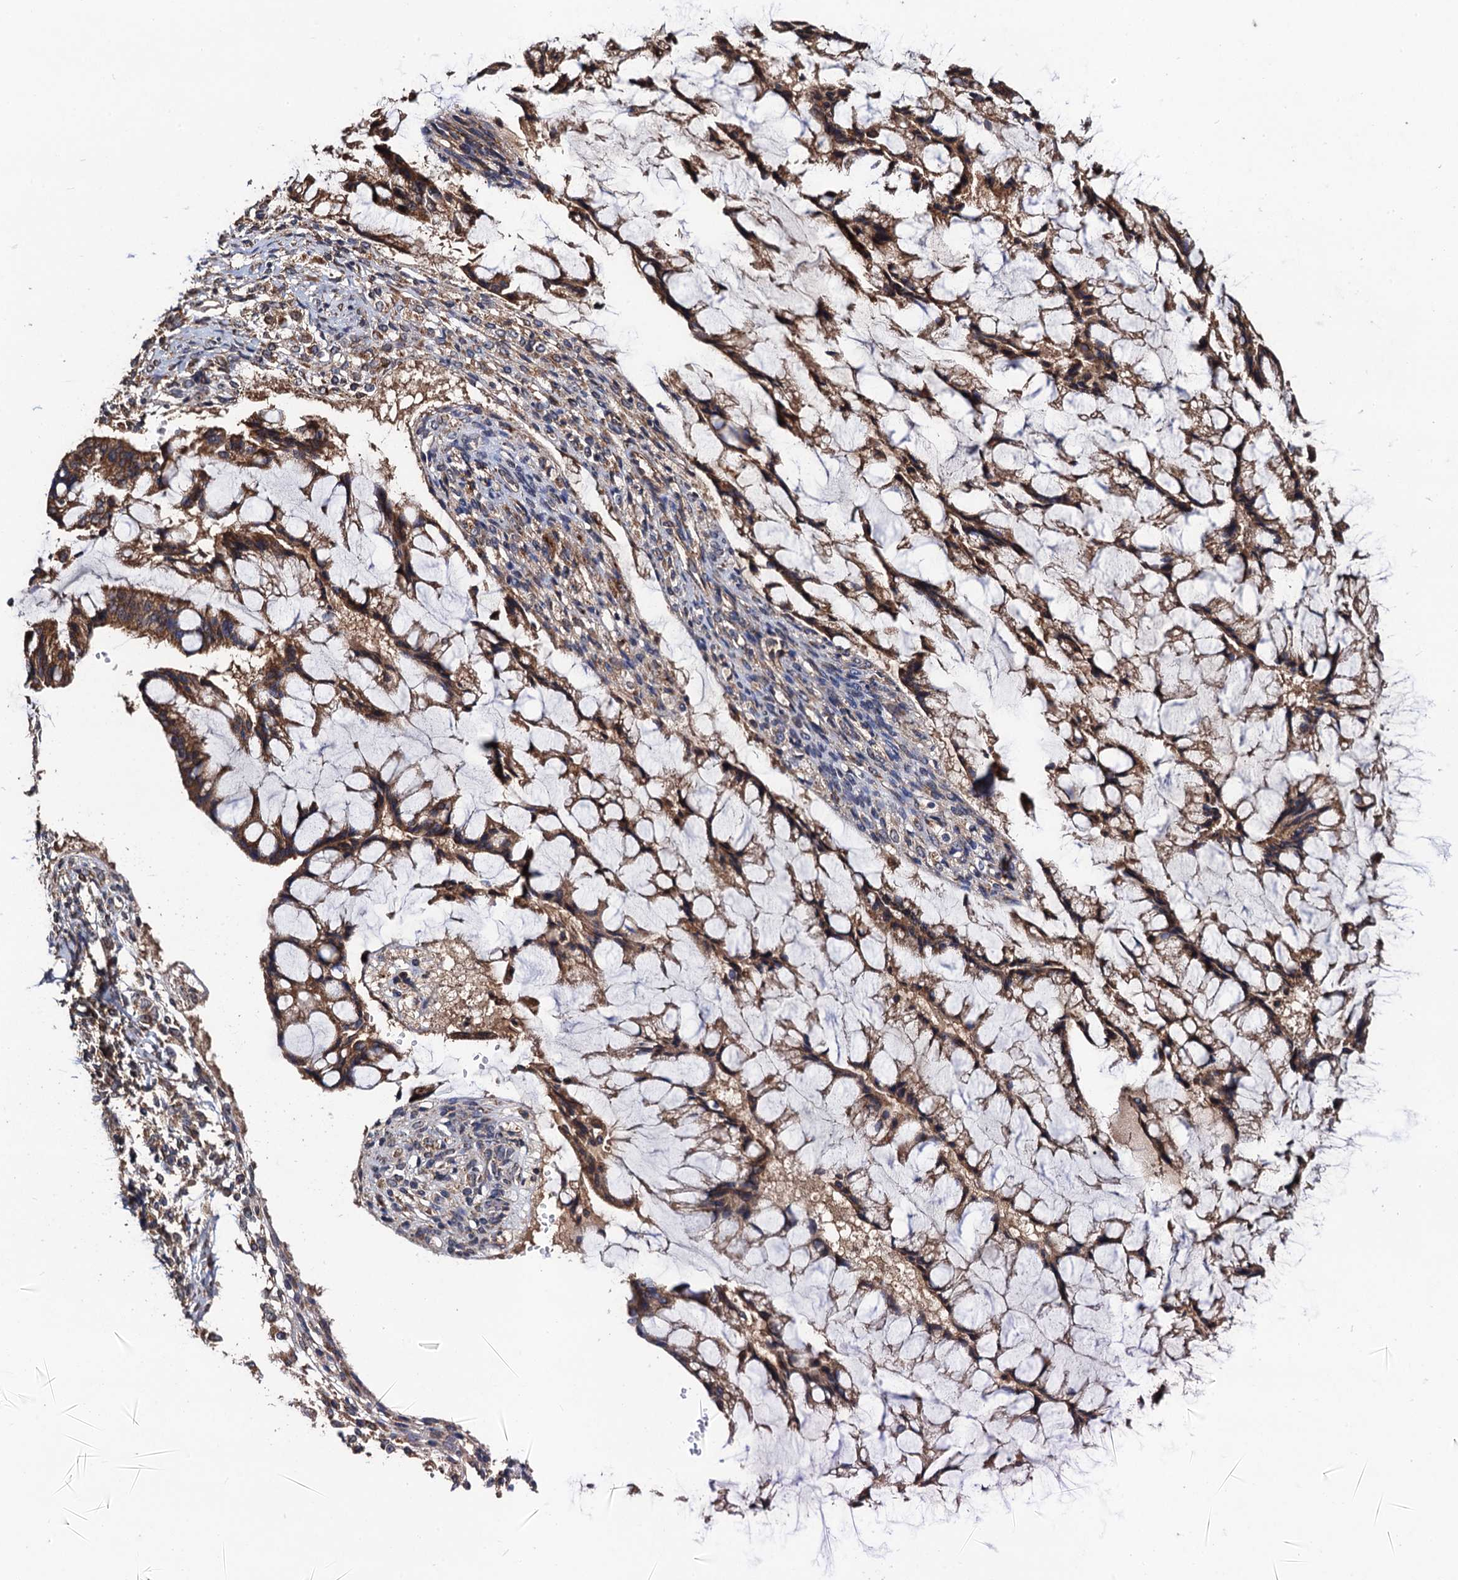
{"staining": {"intensity": "moderate", "quantity": ">75%", "location": "cytoplasmic/membranous"}, "tissue": "ovarian cancer", "cell_type": "Tumor cells", "image_type": "cancer", "snomed": [{"axis": "morphology", "description": "Cystadenocarcinoma, mucinous, NOS"}, {"axis": "topography", "description": "Ovary"}], "caption": "Immunohistochemistry histopathology image of neoplastic tissue: ovarian mucinous cystadenocarcinoma stained using immunohistochemistry (IHC) shows medium levels of moderate protein expression localized specifically in the cytoplasmic/membranous of tumor cells, appearing as a cytoplasmic/membranous brown color.", "gene": "MIER2", "patient": {"sex": "female", "age": 73}}